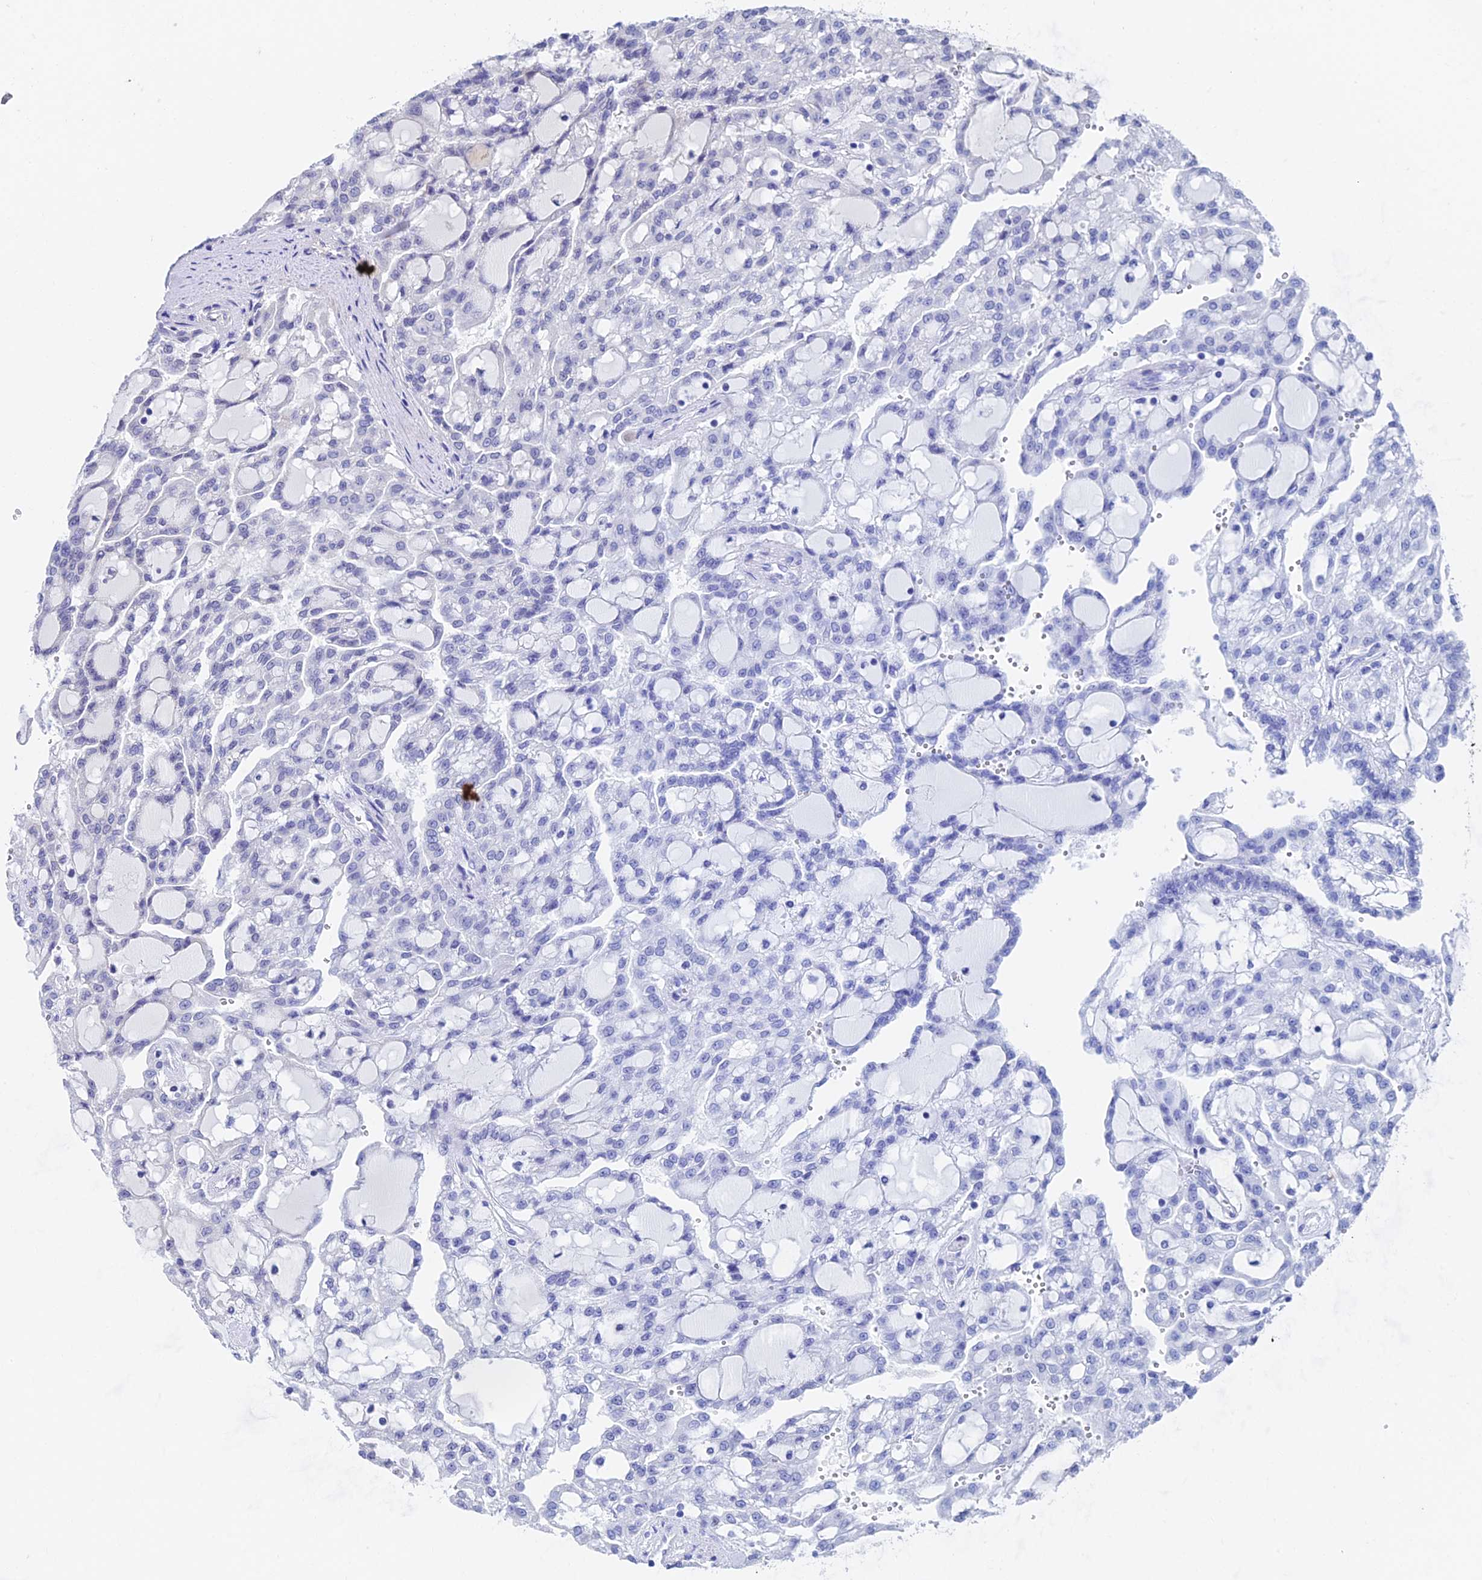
{"staining": {"intensity": "negative", "quantity": "none", "location": "none"}, "tissue": "renal cancer", "cell_type": "Tumor cells", "image_type": "cancer", "snomed": [{"axis": "morphology", "description": "Adenocarcinoma, NOS"}, {"axis": "topography", "description": "Kidney"}], "caption": "Tumor cells show no significant positivity in renal cancer.", "gene": "TRIM24", "patient": {"sex": "male", "age": 63}}